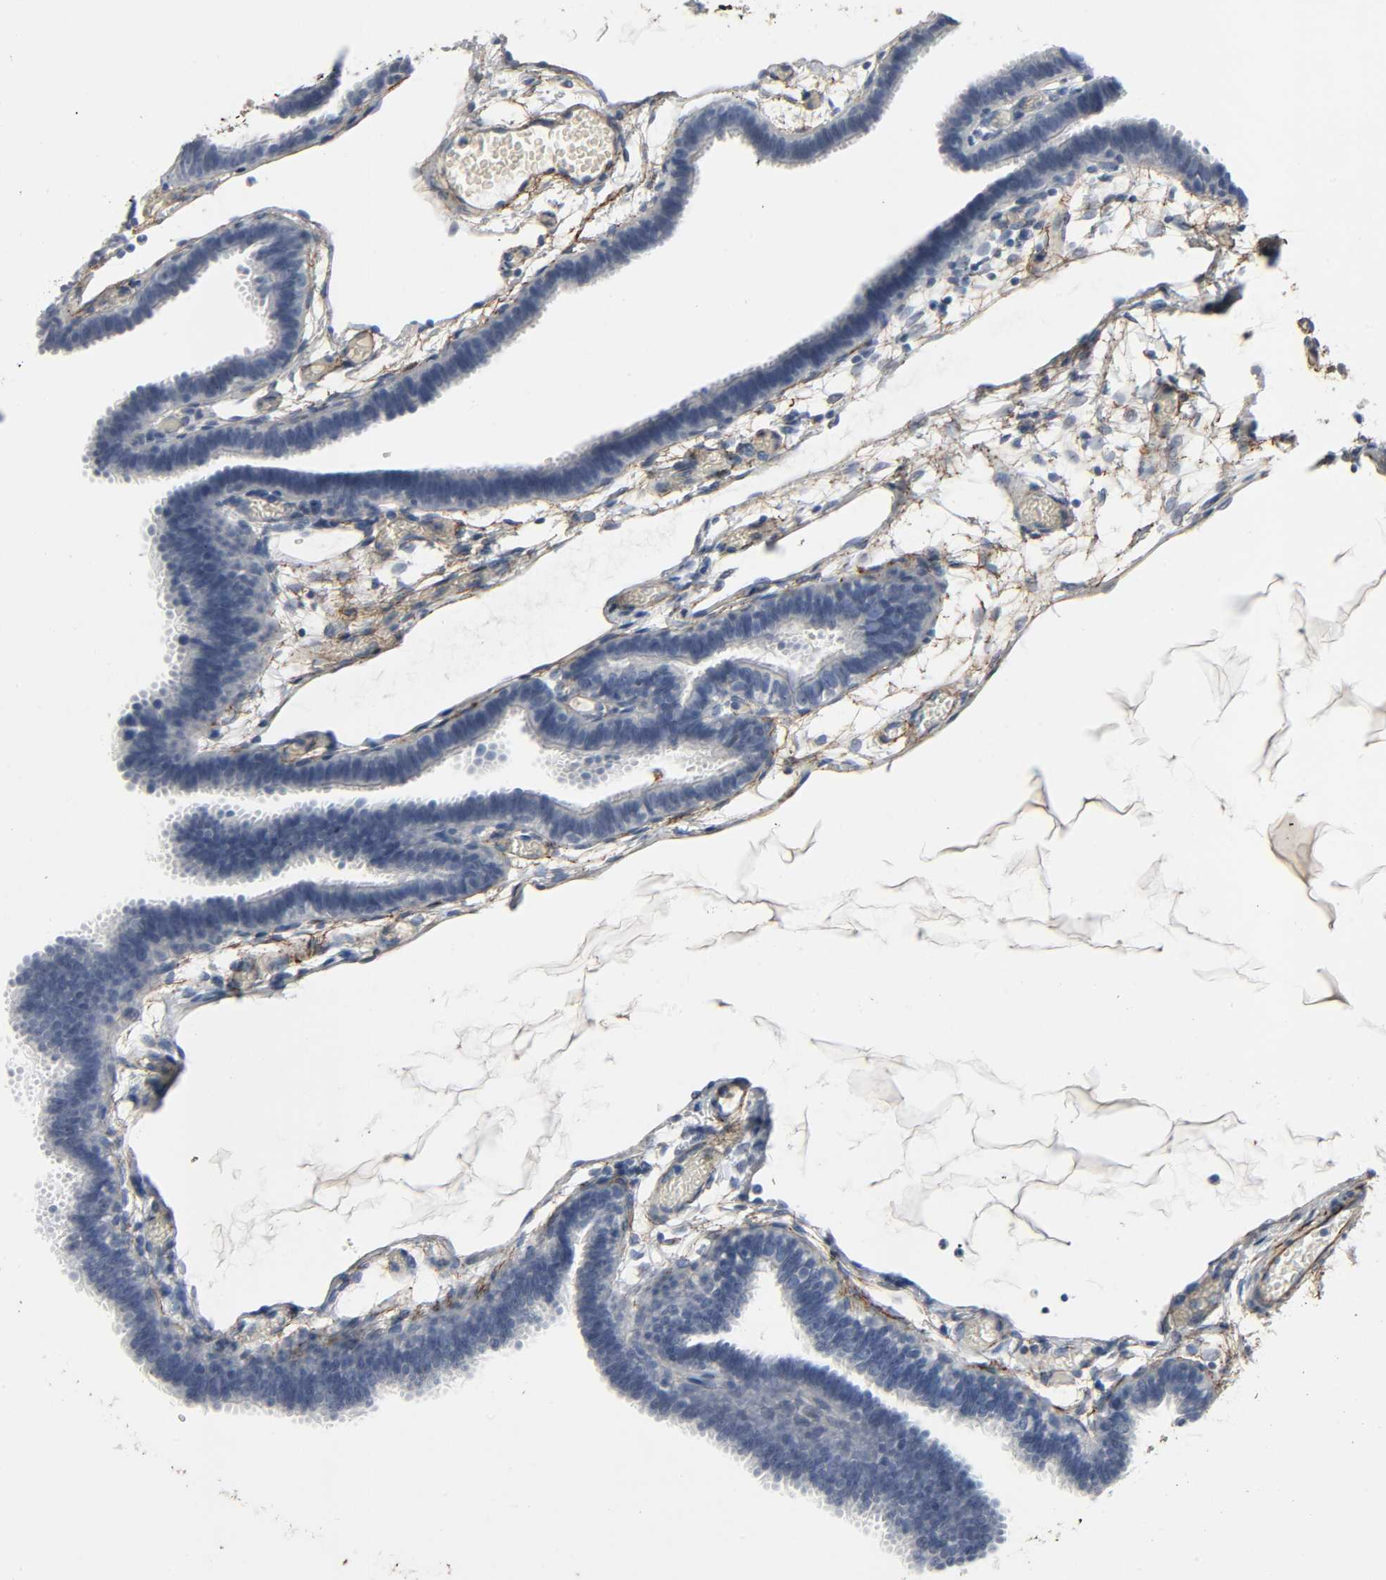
{"staining": {"intensity": "negative", "quantity": "none", "location": "none"}, "tissue": "fallopian tube", "cell_type": "Glandular cells", "image_type": "normal", "snomed": [{"axis": "morphology", "description": "Normal tissue, NOS"}, {"axis": "topography", "description": "Fallopian tube"}], "caption": "A high-resolution micrograph shows IHC staining of benign fallopian tube, which demonstrates no significant positivity in glandular cells.", "gene": "FBLN5", "patient": {"sex": "female", "age": 29}}